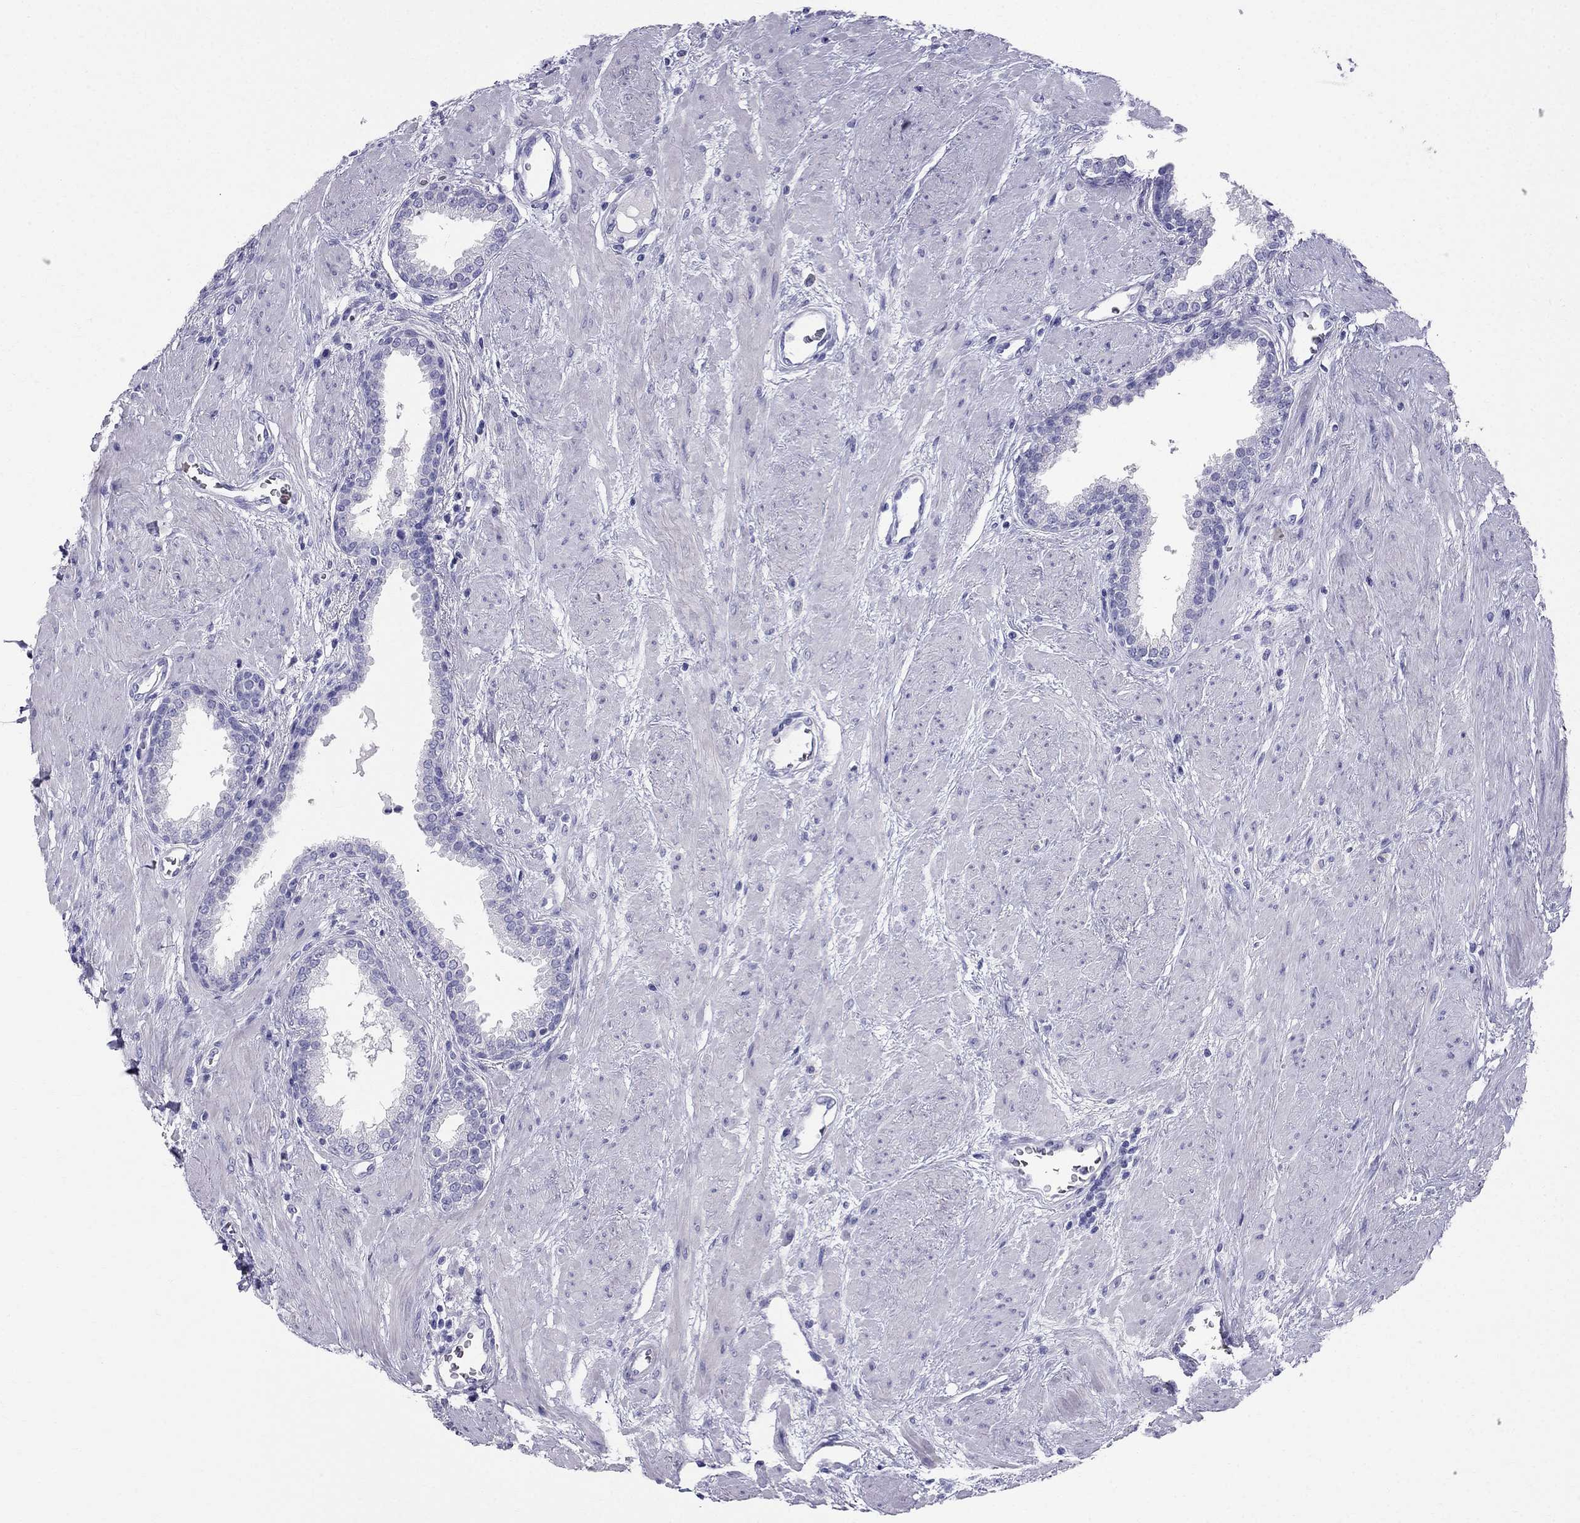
{"staining": {"intensity": "negative", "quantity": "none", "location": "none"}, "tissue": "prostate", "cell_type": "Glandular cells", "image_type": "normal", "snomed": [{"axis": "morphology", "description": "Normal tissue, NOS"}, {"axis": "topography", "description": "Prostate"}], "caption": "Immunohistochemistry (IHC) histopathology image of benign prostate stained for a protein (brown), which exhibits no expression in glandular cells.", "gene": "DNAAF6", "patient": {"sex": "male", "age": 51}}